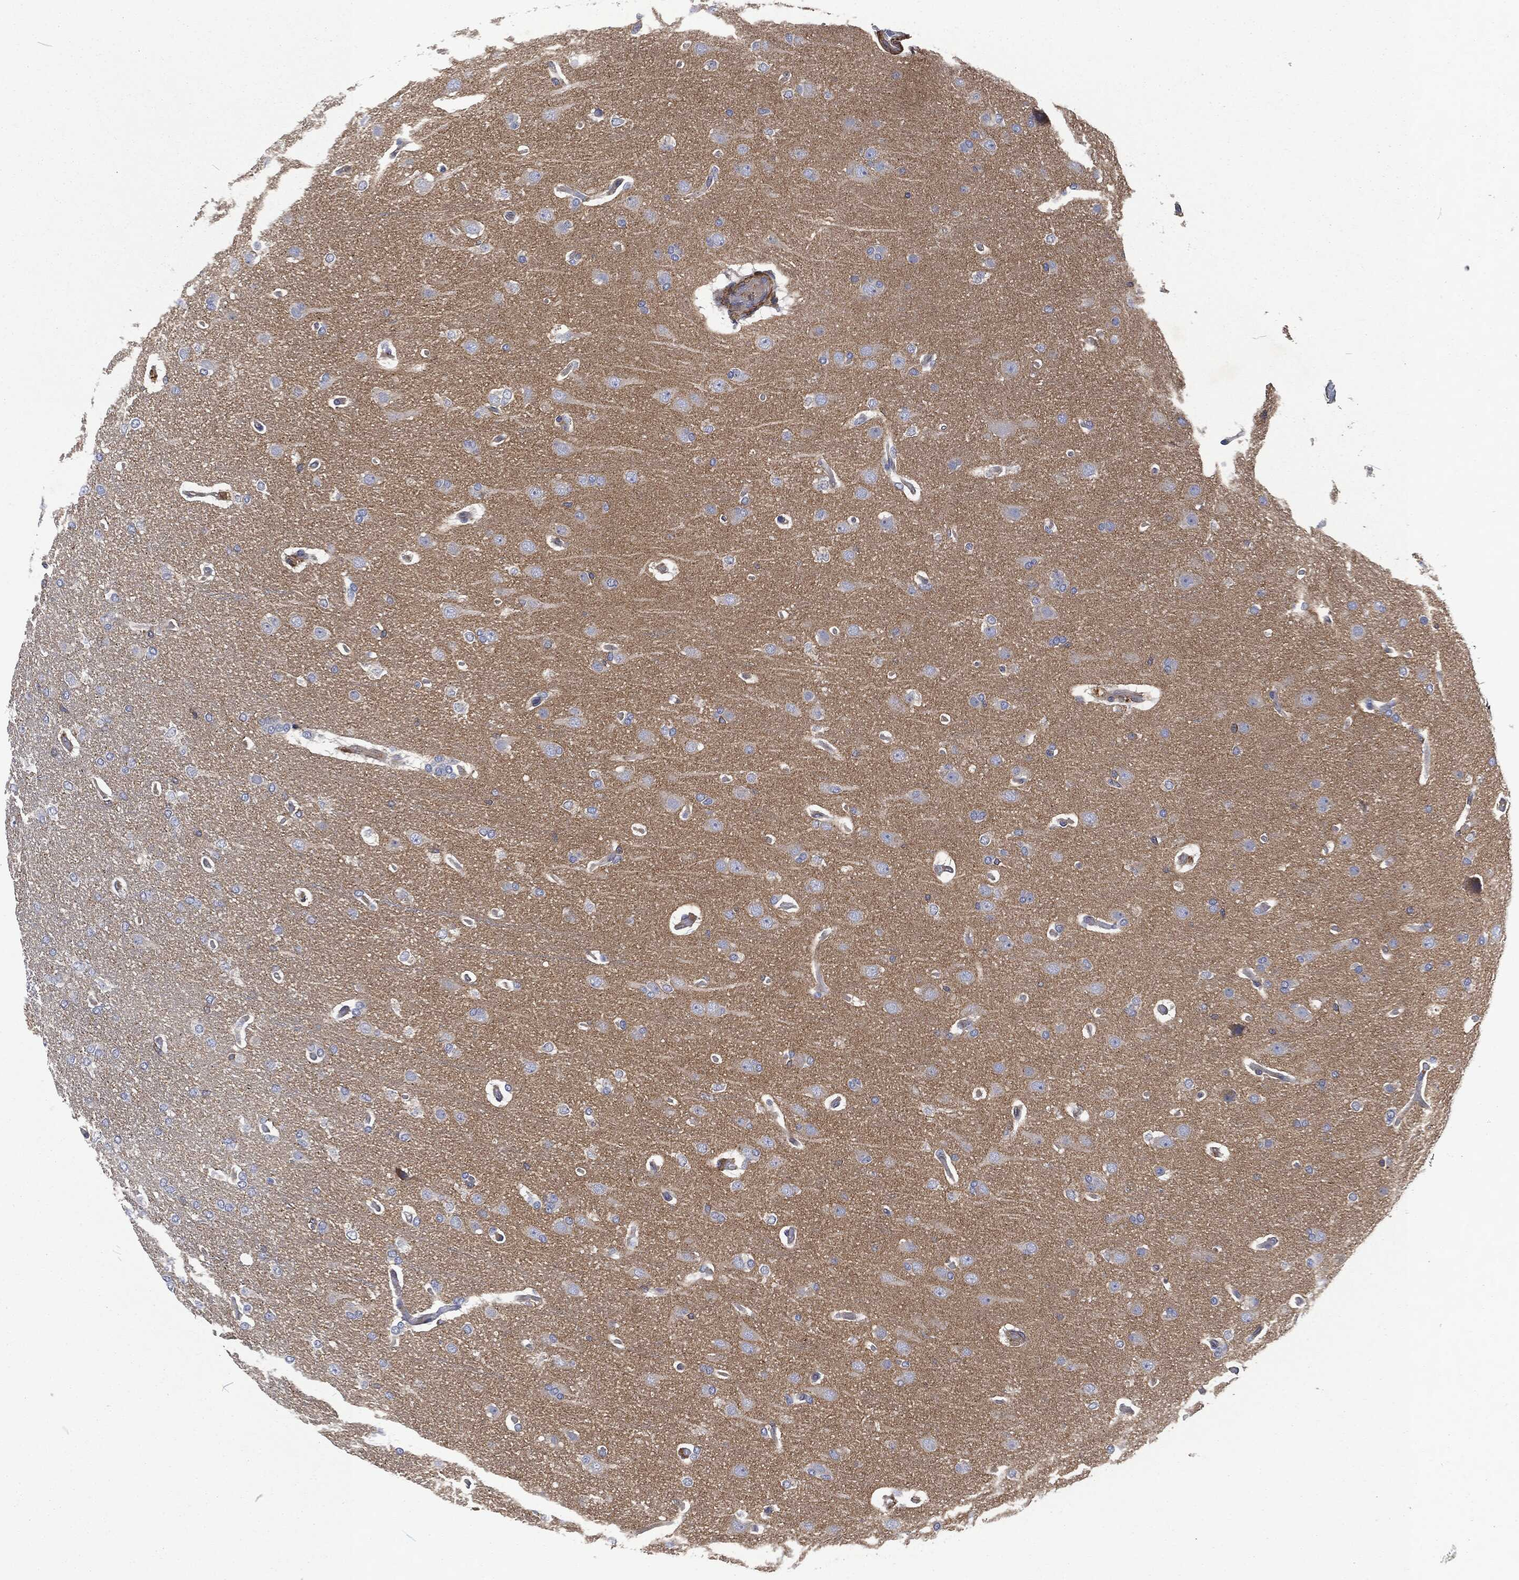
{"staining": {"intensity": "negative", "quantity": "none", "location": "none"}, "tissue": "glioma", "cell_type": "Tumor cells", "image_type": "cancer", "snomed": [{"axis": "morphology", "description": "Glioma, malignant, Low grade"}, {"axis": "topography", "description": "Brain"}], "caption": "This is an immunohistochemistry (IHC) histopathology image of glioma. There is no expression in tumor cells.", "gene": "LGALS9", "patient": {"sex": "male", "age": 41}}